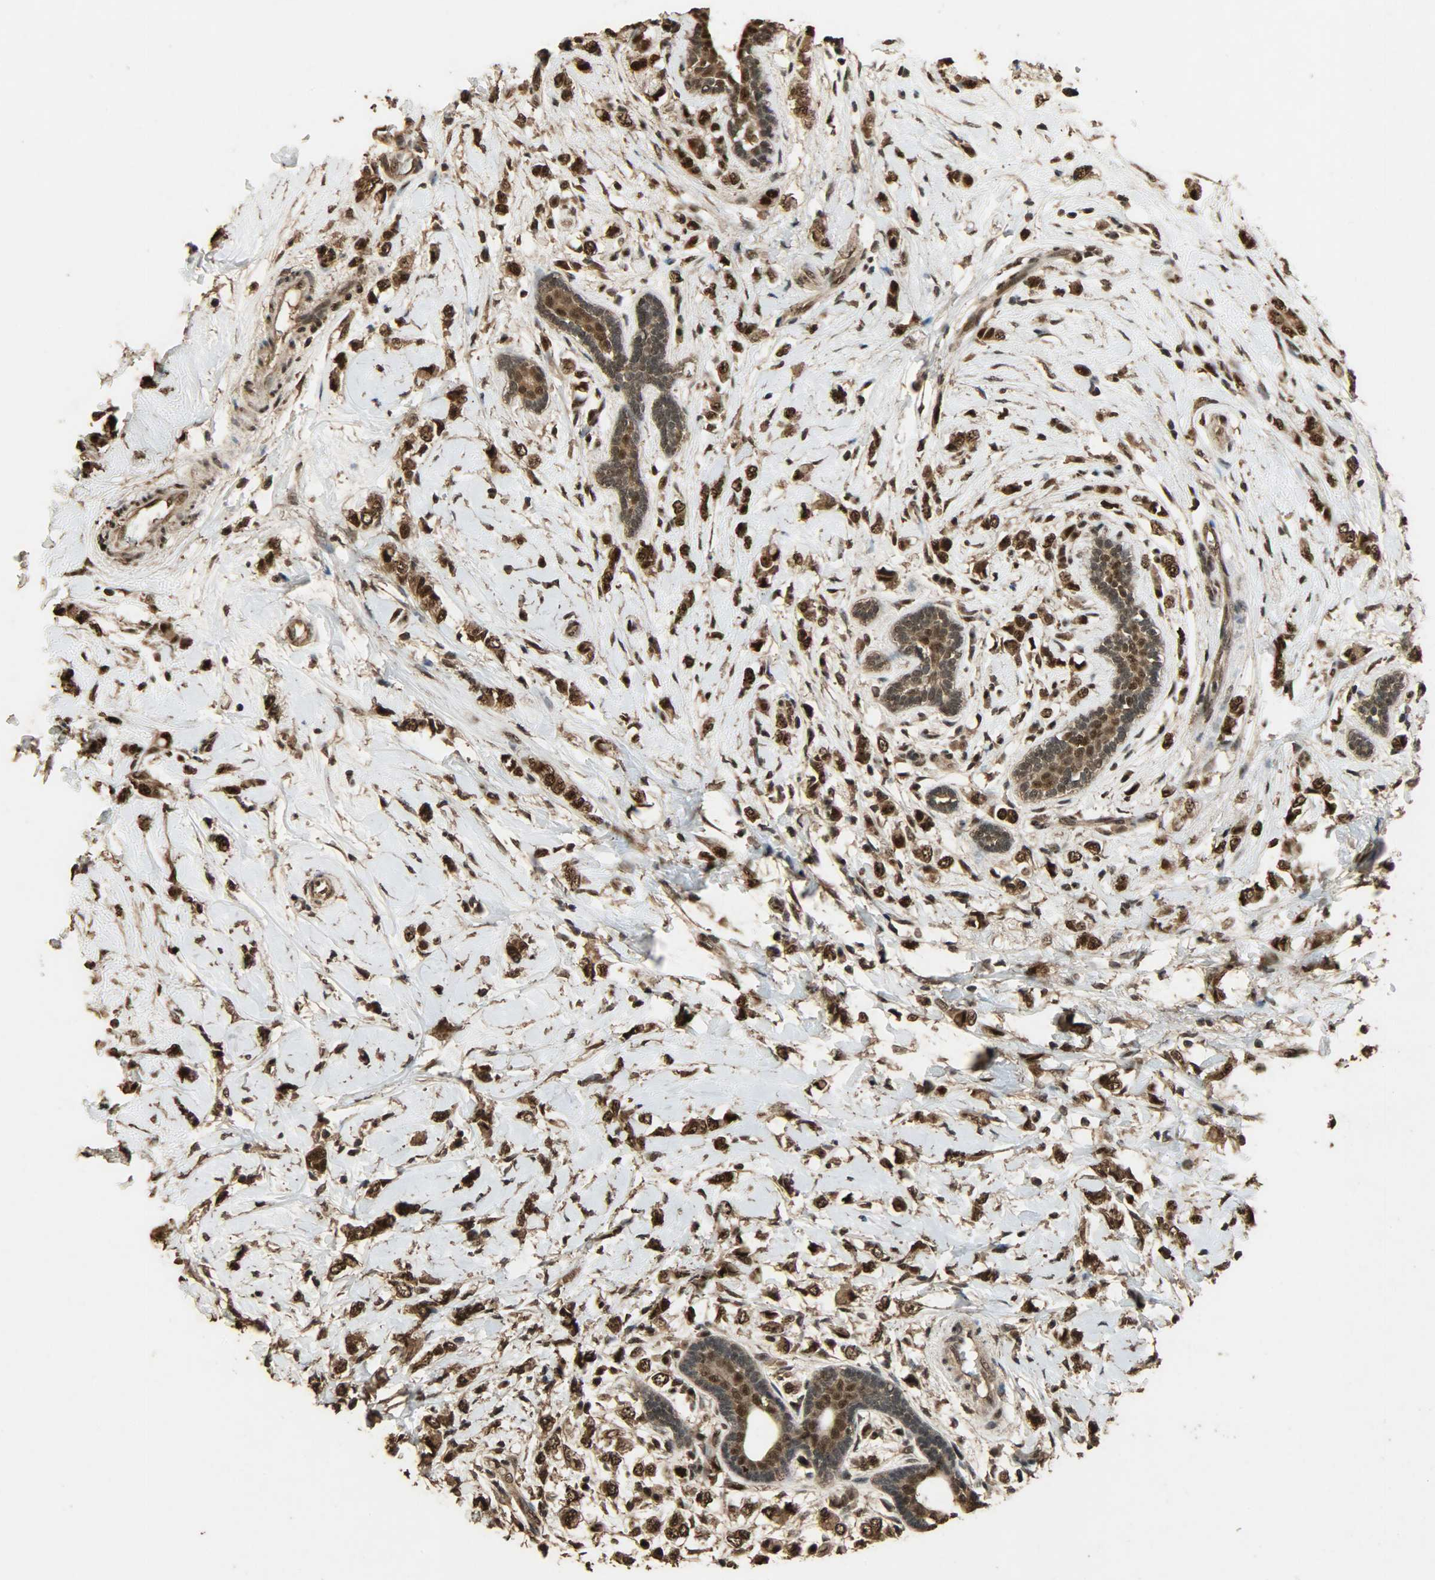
{"staining": {"intensity": "strong", "quantity": ">75%", "location": "cytoplasmic/membranous,nuclear"}, "tissue": "breast cancer", "cell_type": "Tumor cells", "image_type": "cancer", "snomed": [{"axis": "morphology", "description": "Normal tissue, NOS"}, {"axis": "morphology", "description": "Lobular carcinoma"}, {"axis": "topography", "description": "Breast"}], "caption": "A high amount of strong cytoplasmic/membranous and nuclear positivity is identified in about >75% of tumor cells in lobular carcinoma (breast) tissue.", "gene": "CCNT2", "patient": {"sex": "female", "age": 47}}